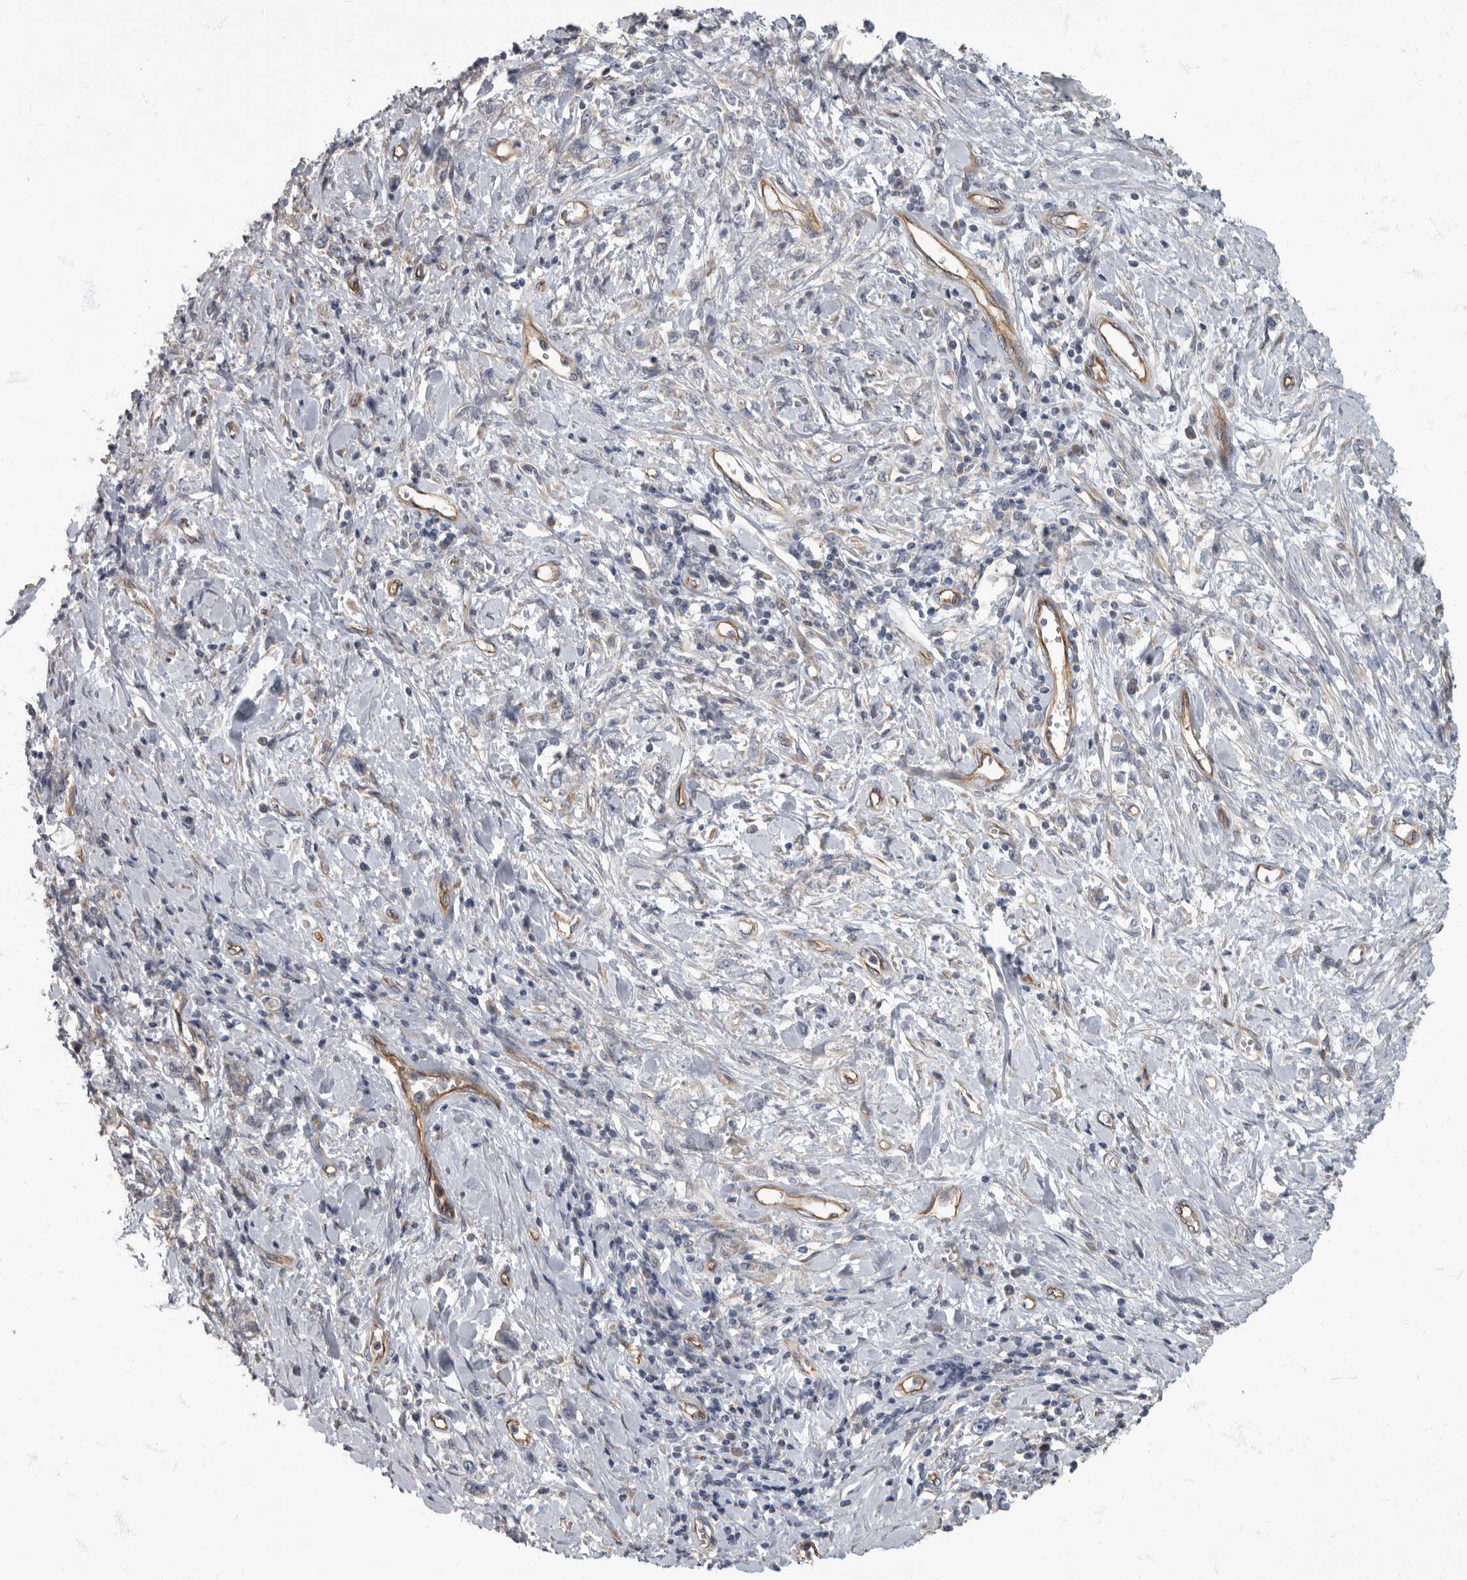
{"staining": {"intensity": "negative", "quantity": "none", "location": "none"}, "tissue": "stomach cancer", "cell_type": "Tumor cells", "image_type": "cancer", "snomed": [{"axis": "morphology", "description": "Adenocarcinoma, NOS"}, {"axis": "topography", "description": "Stomach"}], "caption": "IHC image of human adenocarcinoma (stomach) stained for a protein (brown), which displays no positivity in tumor cells.", "gene": "PDK1", "patient": {"sex": "female", "age": 76}}